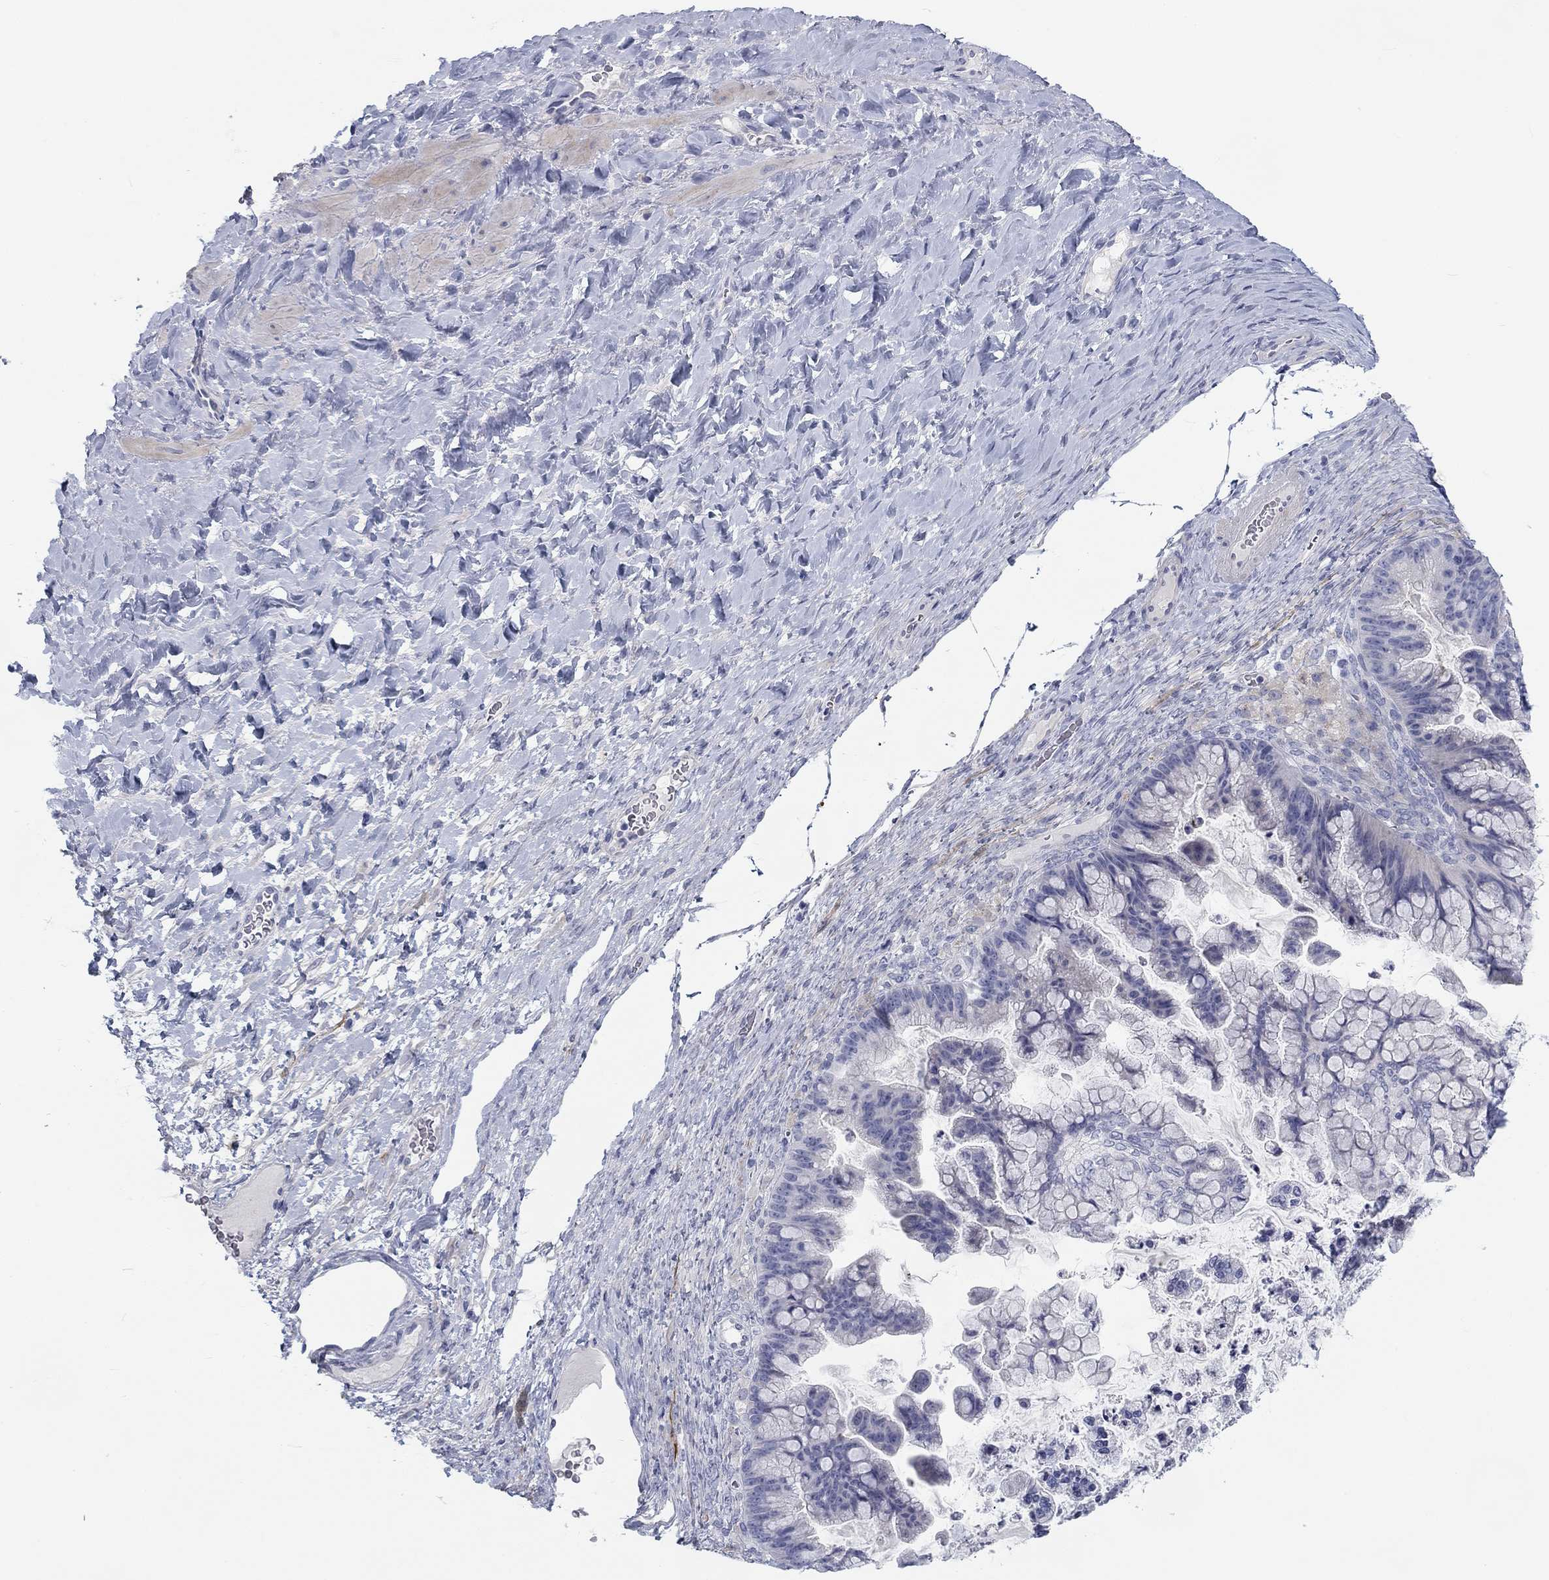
{"staining": {"intensity": "negative", "quantity": "none", "location": "none"}, "tissue": "ovarian cancer", "cell_type": "Tumor cells", "image_type": "cancer", "snomed": [{"axis": "morphology", "description": "Cystadenocarcinoma, mucinous, NOS"}, {"axis": "topography", "description": "Ovary"}], "caption": "This is an immunohistochemistry photomicrograph of human ovarian cancer (mucinous cystadenocarcinoma). There is no positivity in tumor cells.", "gene": "CALB1", "patient": {"sex": "female", "age": 67}}